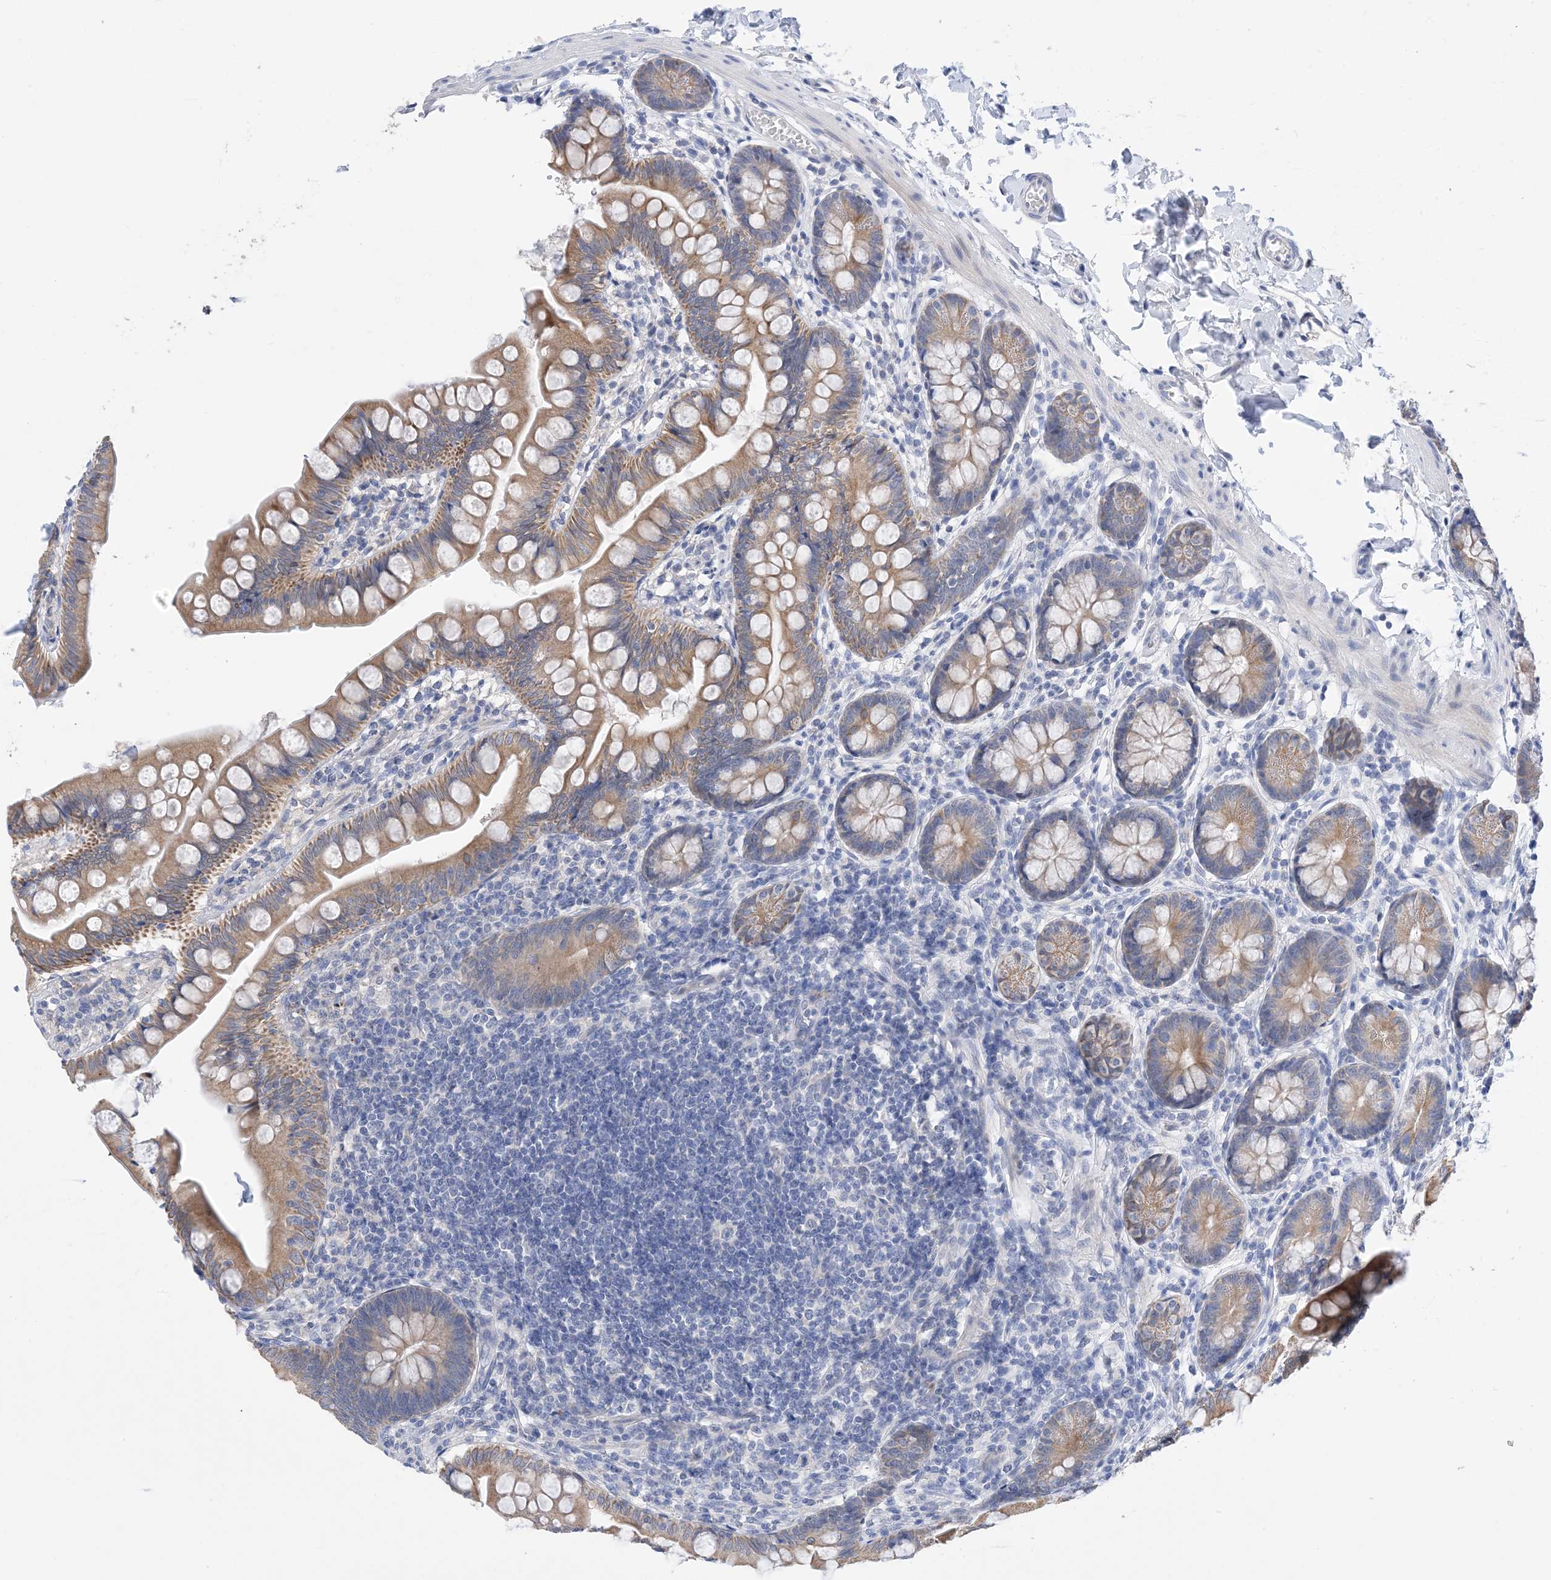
{"staining": {"intensity": "moderate", "quantity": ">75%", "location": "cytoplasmic/membranous"}, "tissue": "small intestine", "cell_type": "Glandular cells", "image_type": "normal", "snomed": [{"axis": "morphology", "description": "Normal tissue, NOS"}, {"axis": "topography", "description": "Small intestine"}], "caption": "Protein analysis of unremarkable small intestine displays moderate cytoplasmic/membranous expression in approximately >75% of glandular cells. Nuclei are stained in blue.", "gene": "PLK4", "patient": {"sex": "male", "age": 7}}